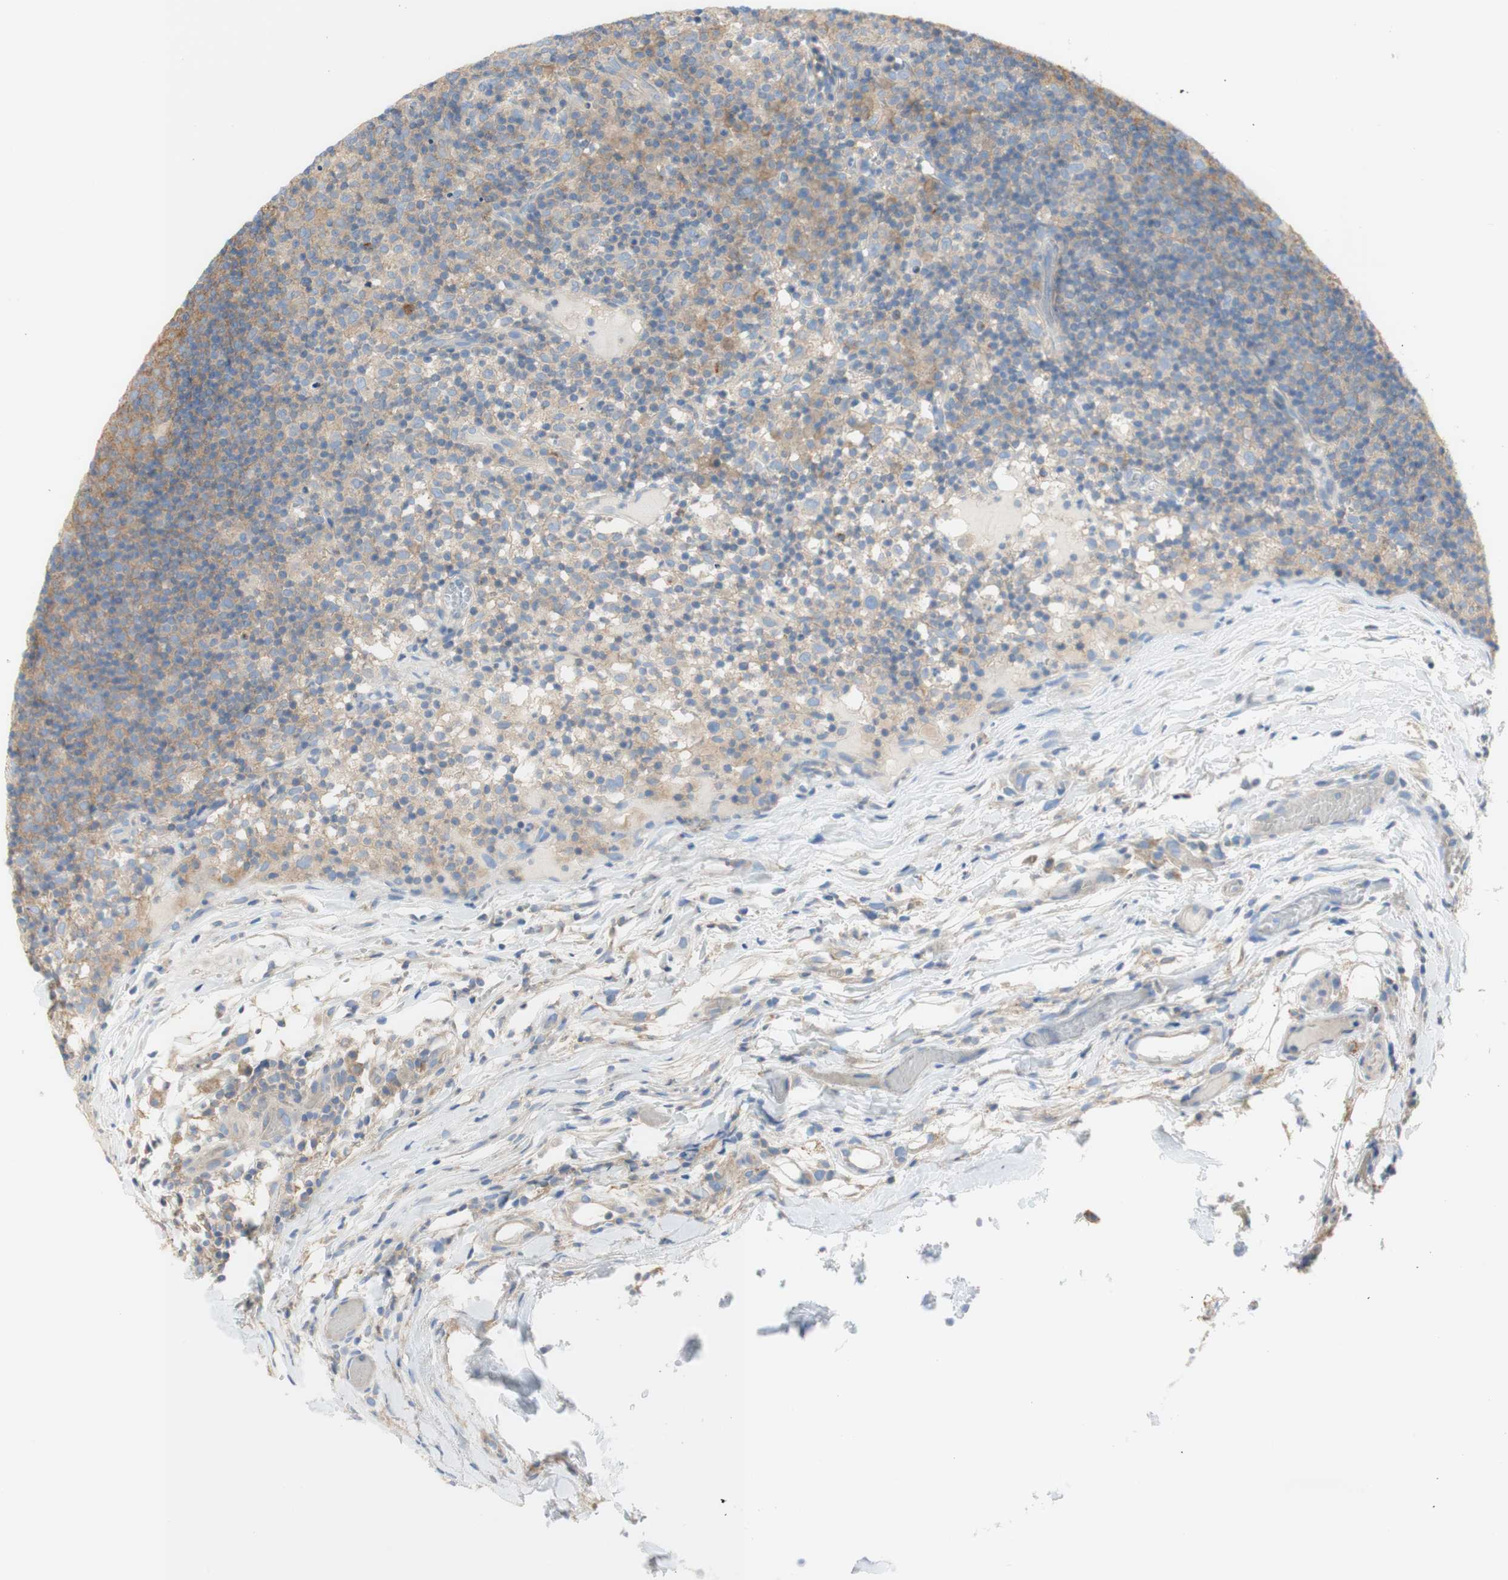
{"staining": {"intensity": "moderate", "quantity": ">75%", "location": "cytoplasmic/membranous"}, "tissue": "lymph node", "cell_type": "Germinal center cells", "image_type": "normal", "snomed": [{"axis": "morphology", "description": "Normal tissue, NOS"}, {"axis": "morphology", "description": "Inflammation, NOS"}, {"axis": "topography", "description": "Lymph node"}], "caption": "A high-resolution histopathology image shows IHC staining of benign lymph node, which exhibits moderate cytoplasmic/membranous positivity in about >75% of germinal center cells.", "gene": "ATP2B1", "patient": {"sex": "male", "age": 55}}